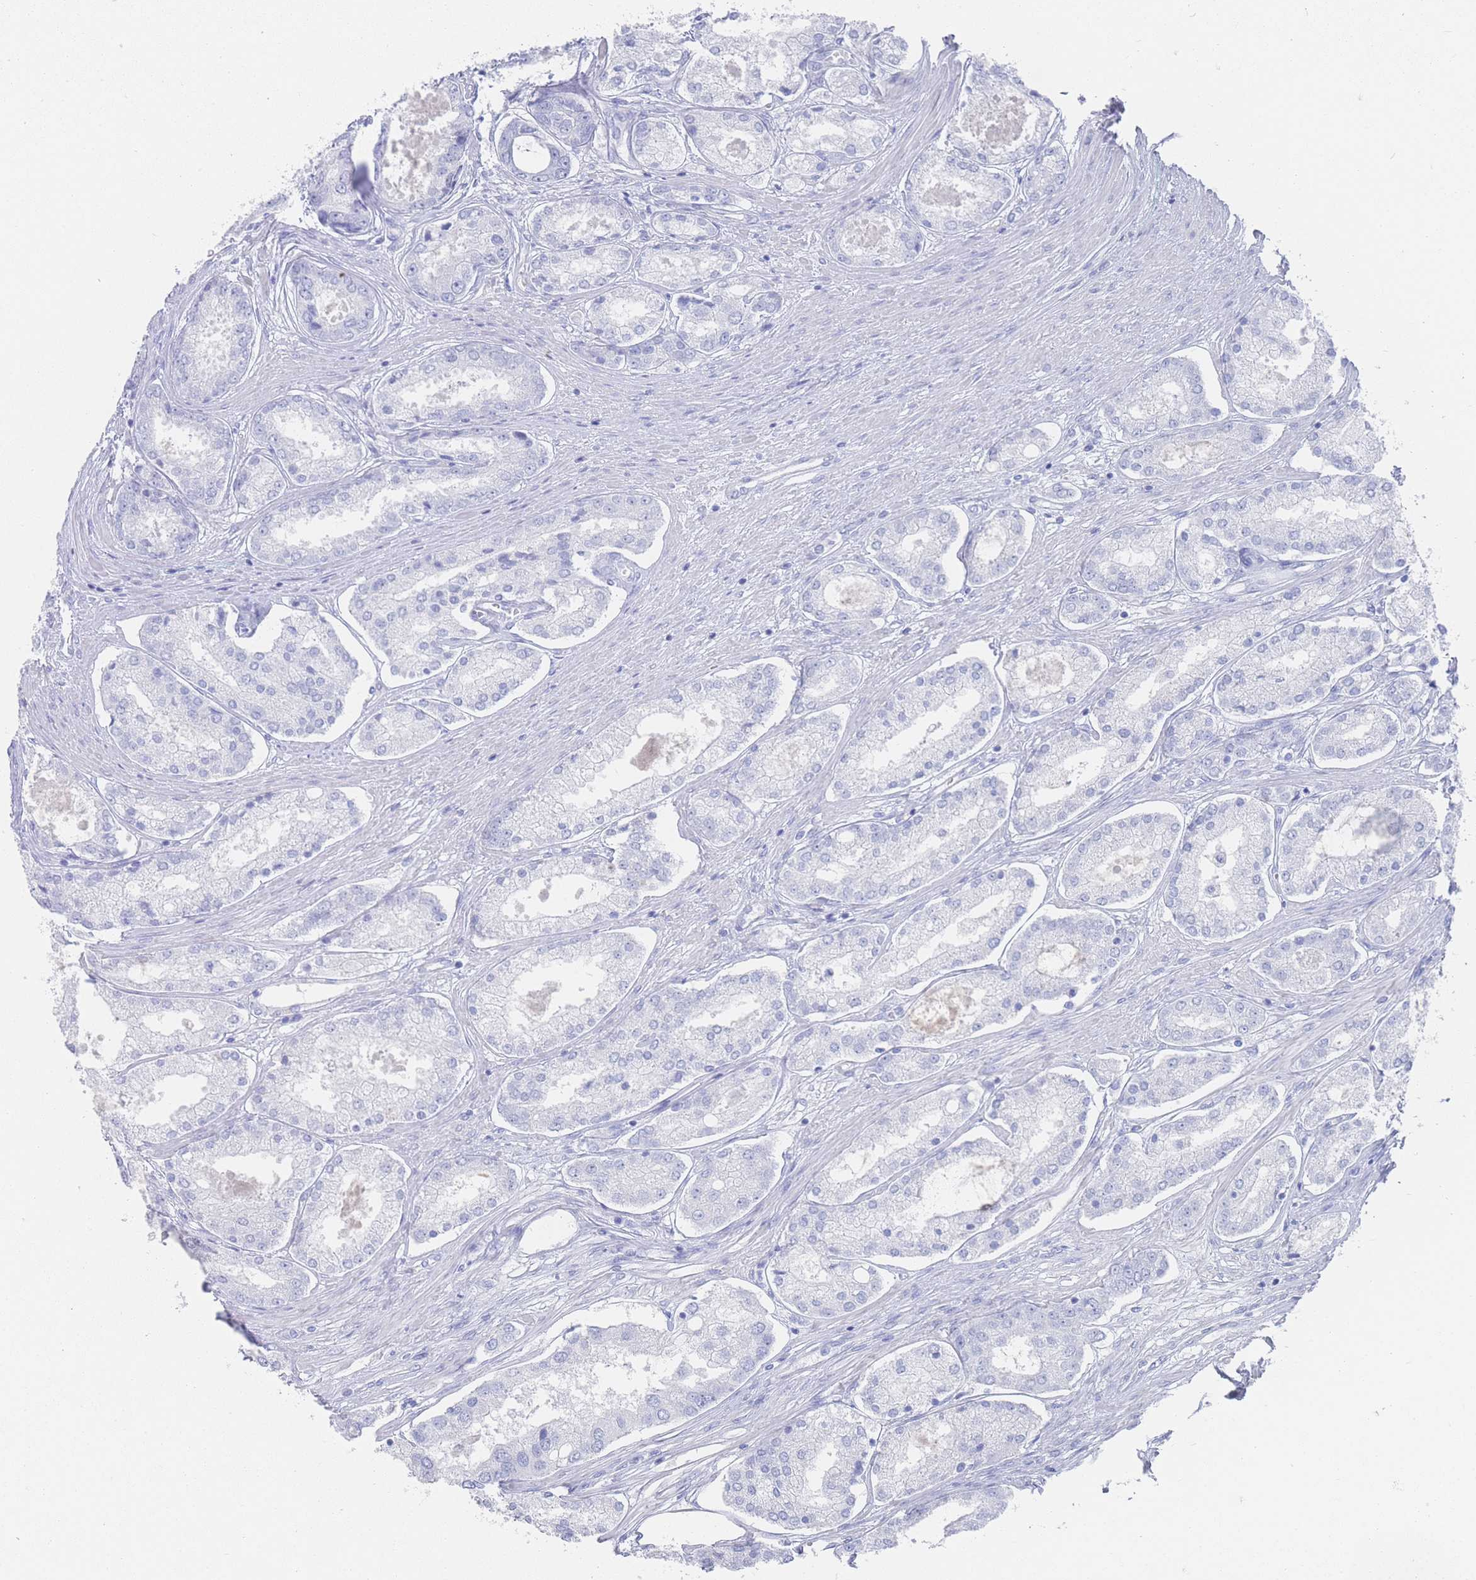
{"staining": {"intensity": "negative", "quantity": "none", "location": "none"}, "tissue": "prostate cancer", "cell_type": "Tumor cells", "image_type": "cancer", "snomed": [{"axis": "morphology", "description": "Adenocarcinoma, Low grade"}, {"axis": "topography", "description": "Prostate"}], "caption": "Prostate cancer stained for a protein using immunohistochemistry (IHC) exhibits no staining tumor cells.", "gene": "LRRC37A", "patient": {"sex": "male", "age": 68}}